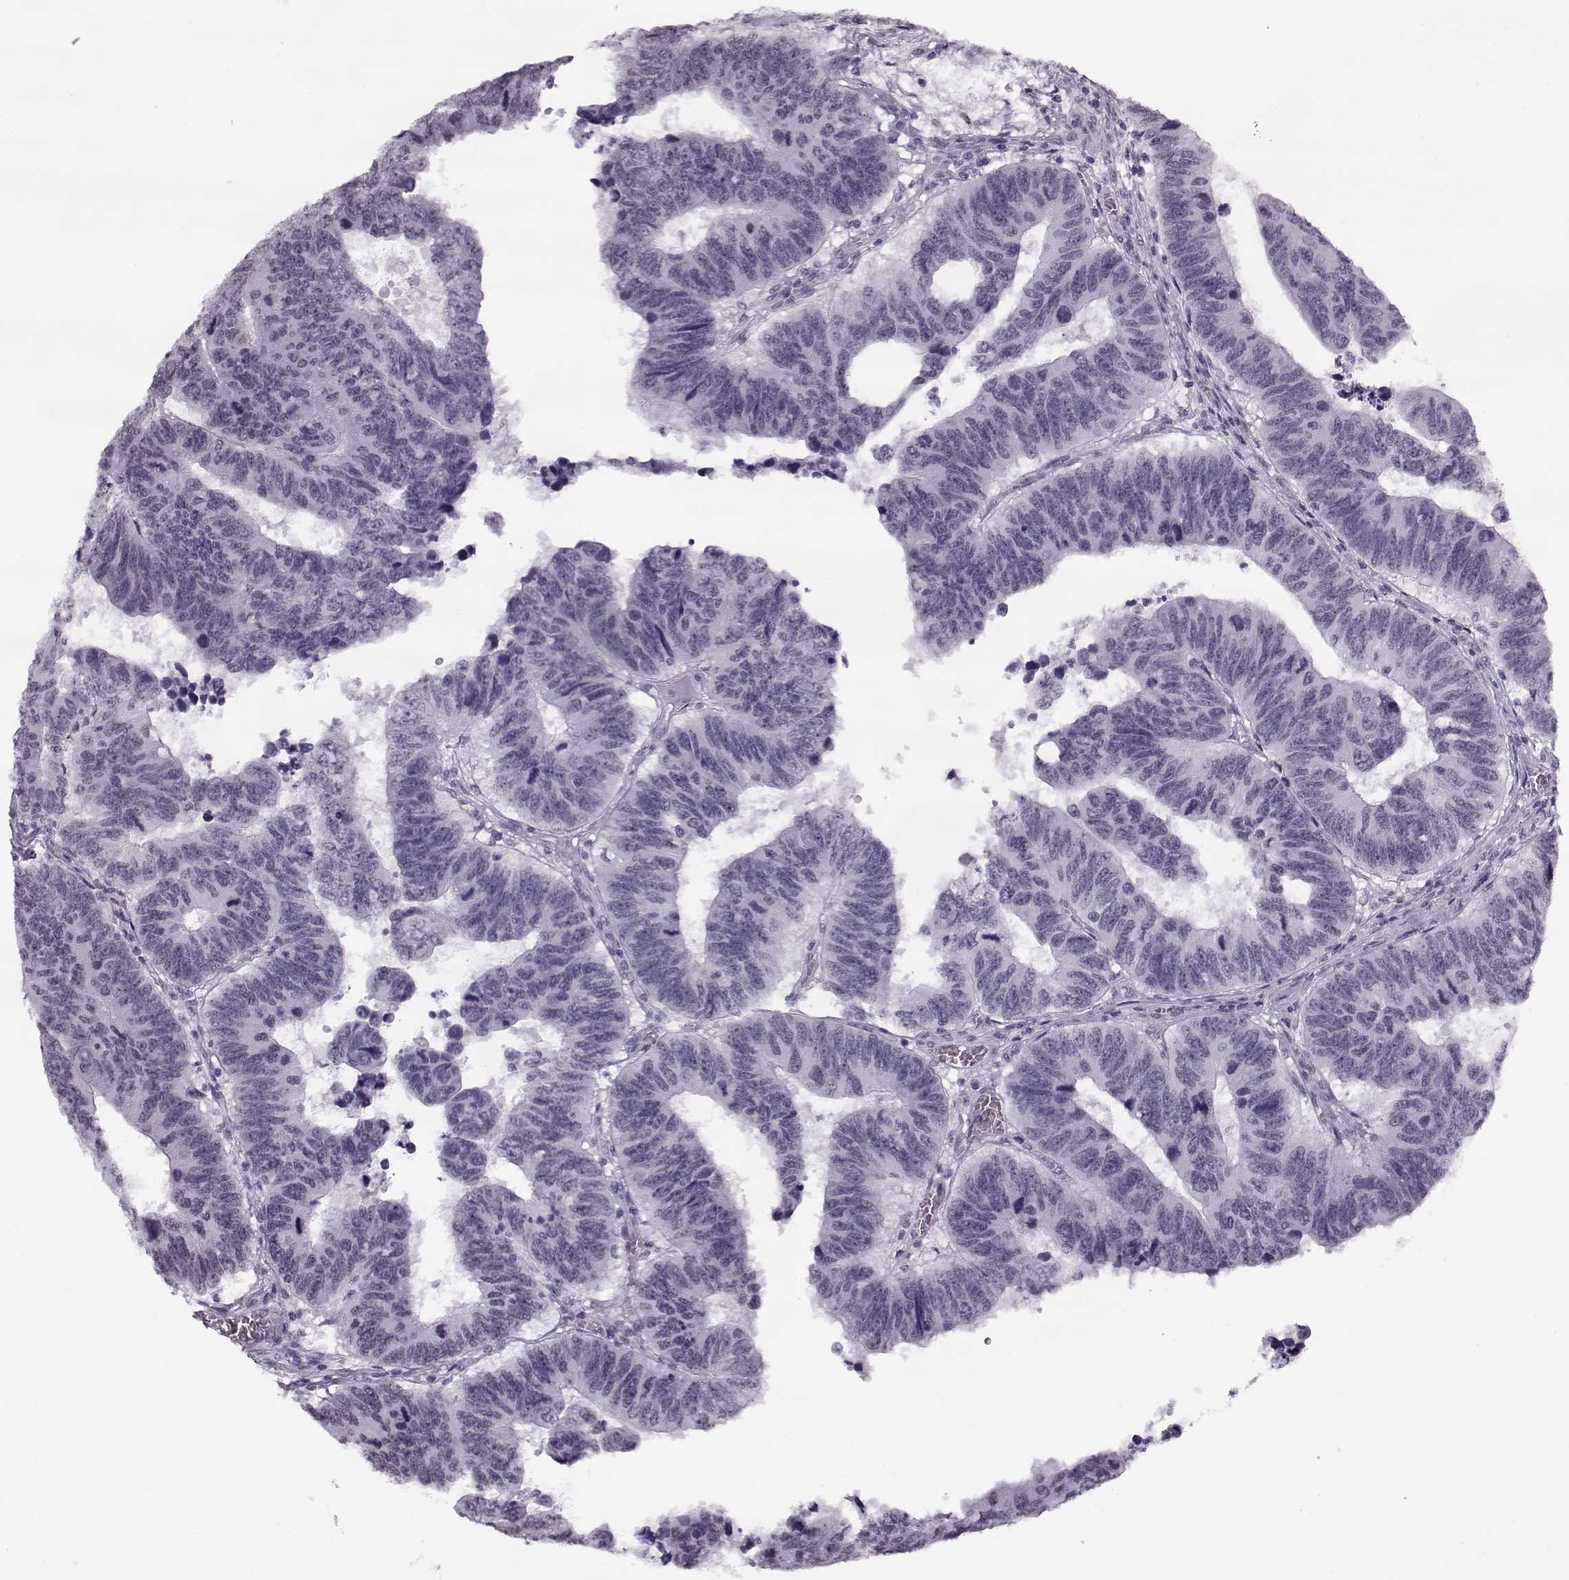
{"staining": {"intensity": "negative", "quantity": "none", "location": "none"}, "tissue": "colorectal cancer", "cell_type": "Tumor cells", "image_type": "cancer", "snomed": [{"axis": "morphology", "description": "Adenocarcinoma, NOS"}, {"axis": "topography", "description": "Appendix"}, {"axis": "topography", "description": "Colon"}, {"axis": "topography", "description": "Cecum"}, {"axis": "topography", "description": "Colon asc"}], "caption": "Immunohistochemistry (IHC) image of neoplastic tissue: human adenocarcinoma (colorectal) stained with DAB displays no significant protein expression in tumor cells.", "gene": "PRMT8", "patient": {"sex": "female", "age": 85}}